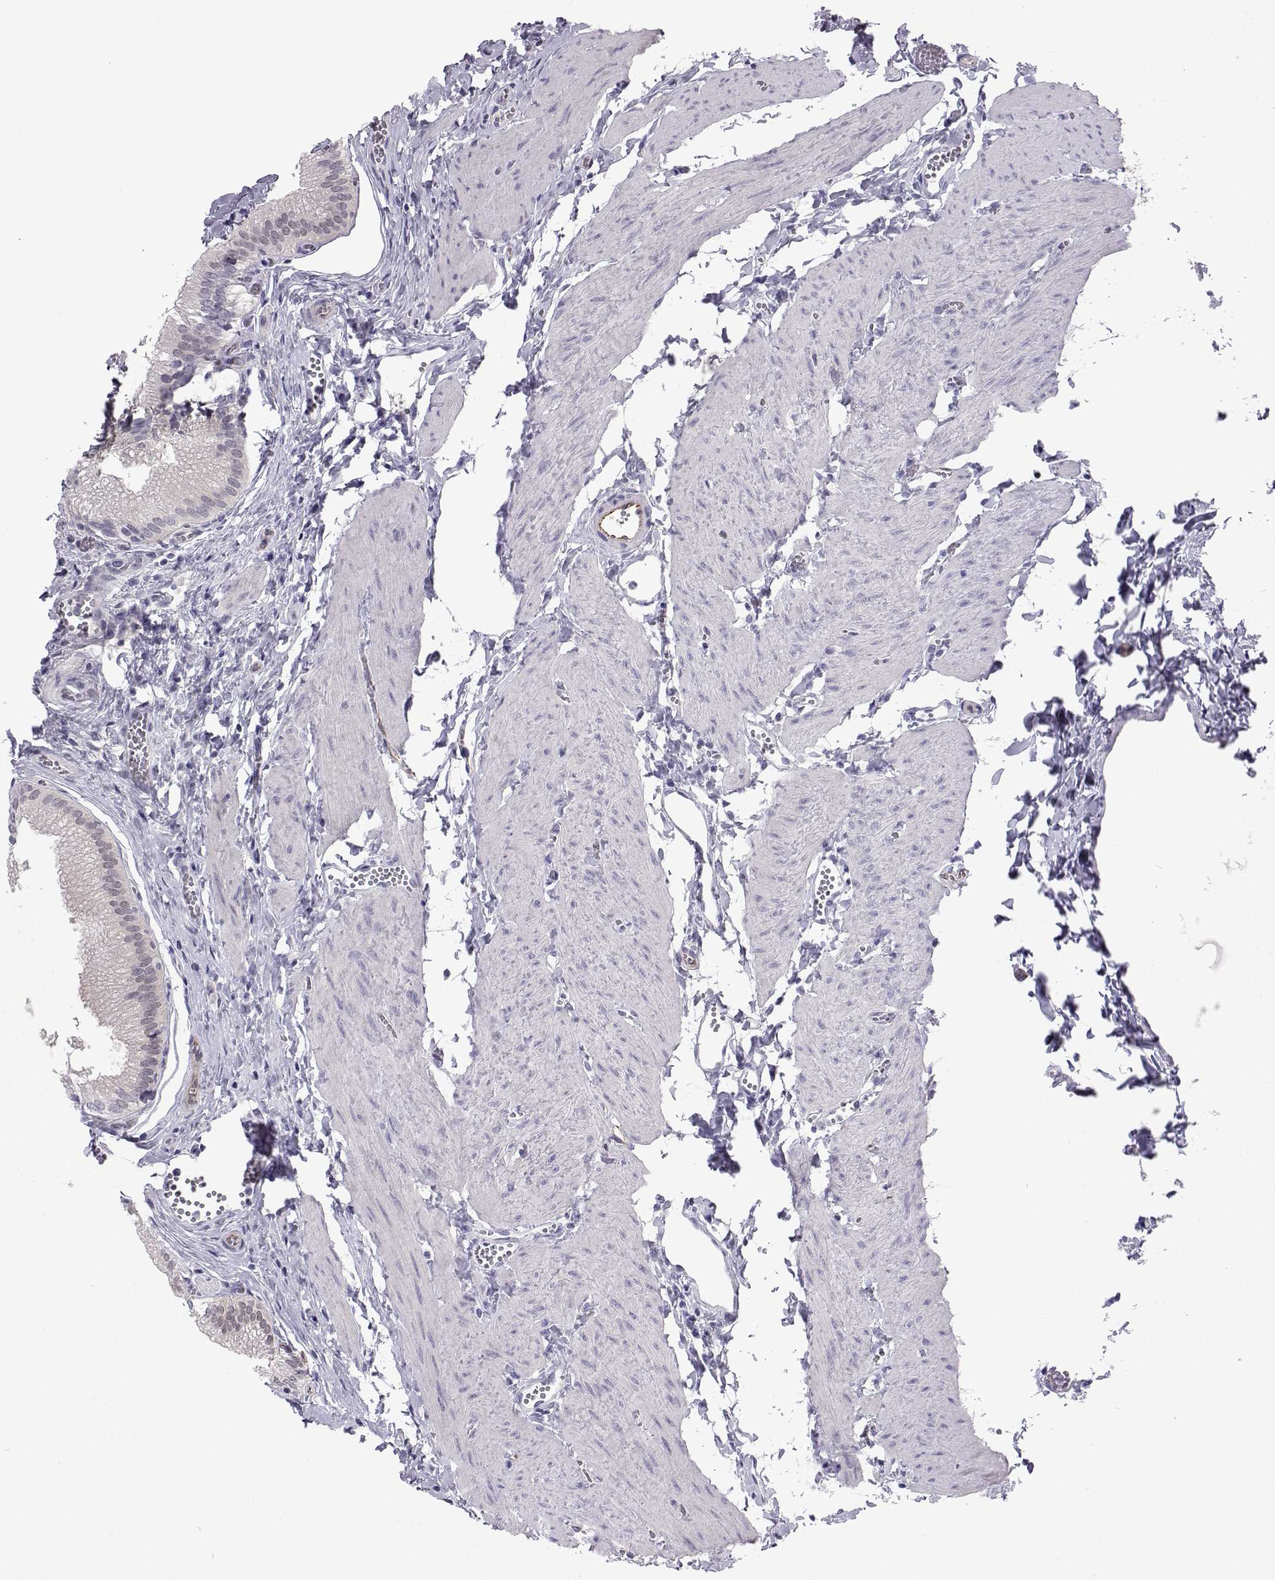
{"staining": {"intensity": "moderate", "quantity": "<25%", "location": "nuclear"}, "tissue": "gallbladder", "cell_type": "Glandular cells", "image_type": "normal", "snomed": [{"axis": "morphology", "description": "Normal tissue, NOS"}, {"axis": "topography", "description": "Gallbladder"}, {"axis": "topography", "description": "Peripheral nerve tissue"}], "caption": "This micrograph demonstrates immunohistochemistry staining of unremarkable gallbladder, with low moderate nuclear expression in approximately <25% of glandular cells.", "gene": "GALM", "patient": {"sex": "male", "age": 17}}